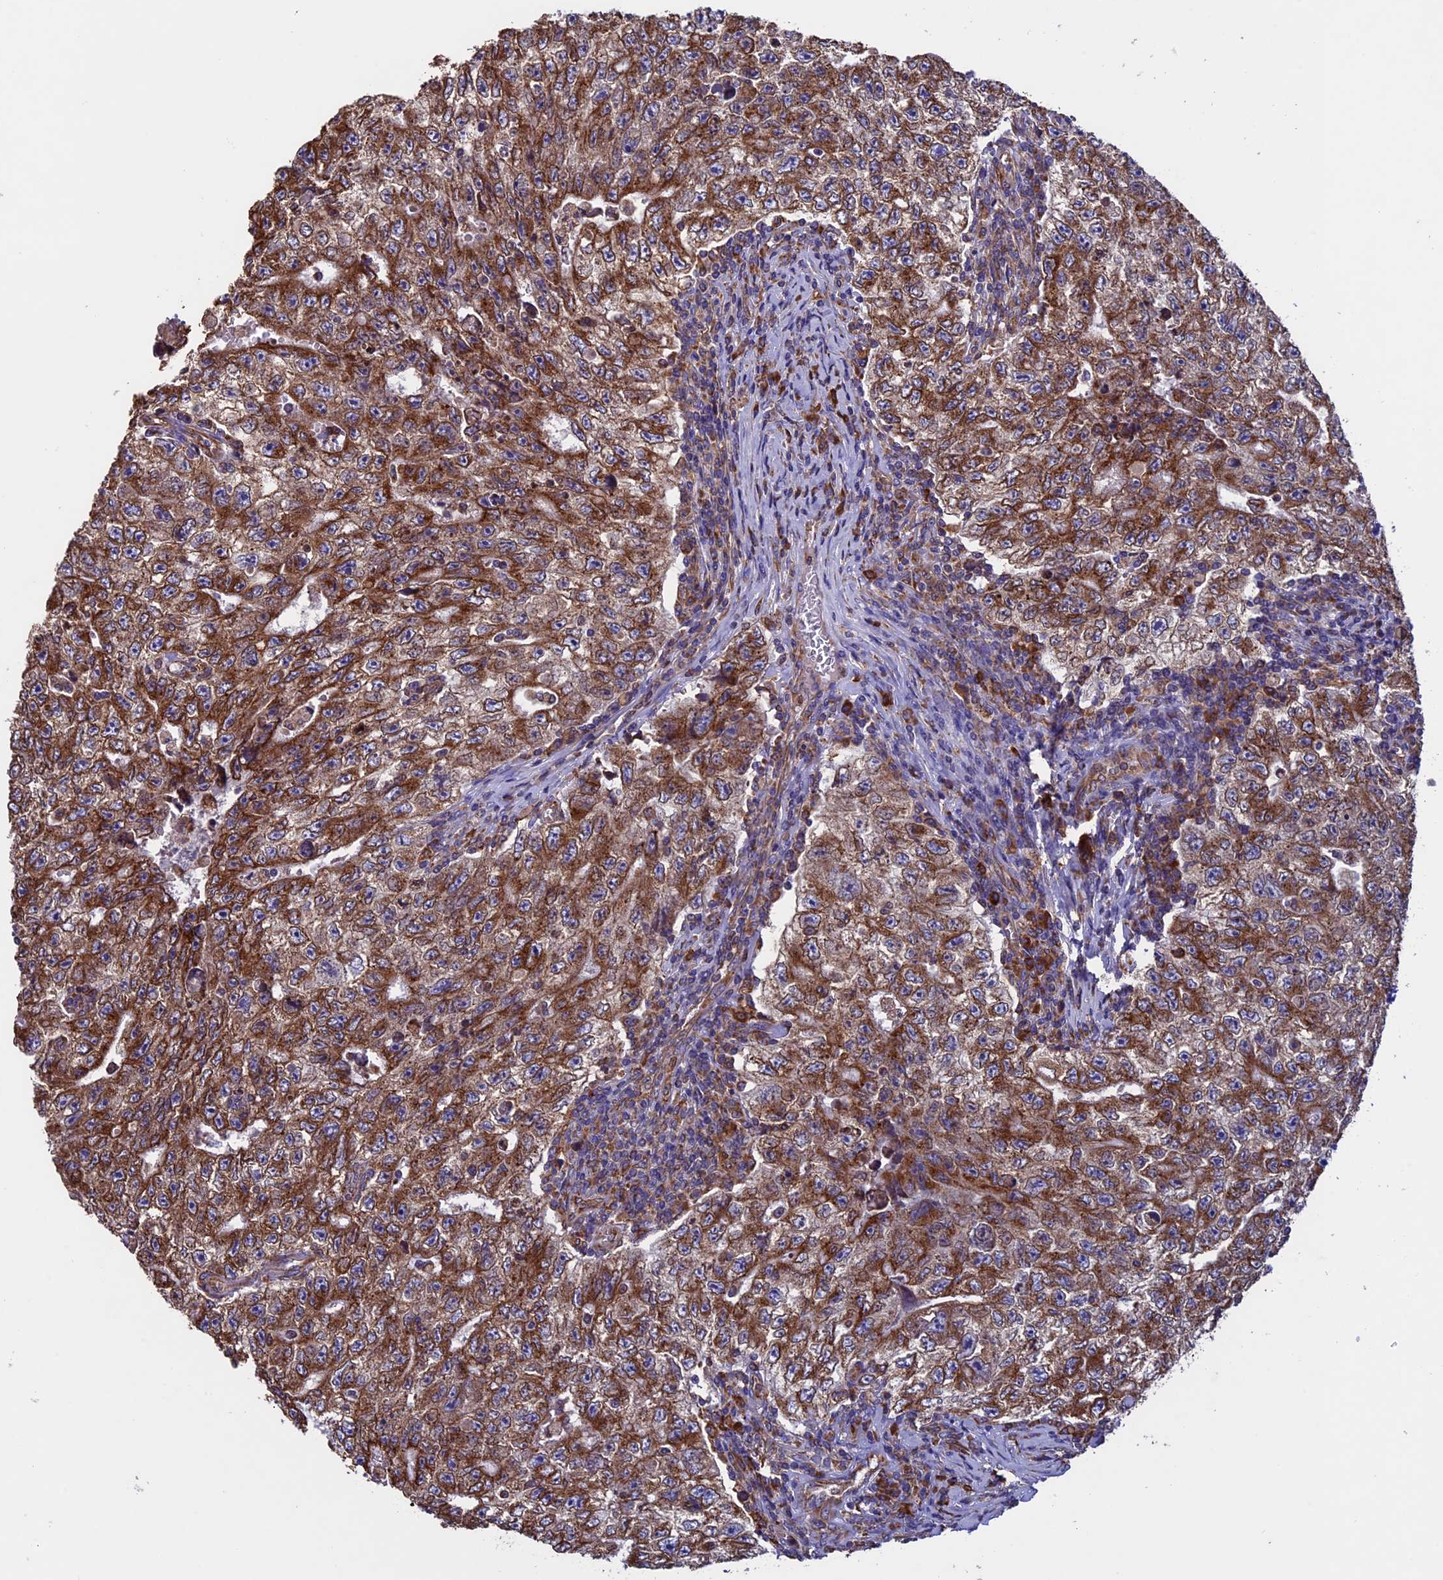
{"staining": {"intensity": "strong", "quantity": ">75%", "location": "cytoplasmic/membranous"}, "tissue": "testis cancer", "cell_type": "Tumor cells", "image_type": "cancer", "snomed": [{"axis": "morphology", "description": "Carcinoma, Embryonal, NOS"}, {"axis": "topography", "description": "Testis"}], "caption": "Immunohistochemistry (IHC) (DAB (3,3'-diaminobenzidine)) staining of testis embryonal carcinoma displays strong cytoplasmic/membranous protein expression in approximately >75% of tumor cells. Immunohistochemistry (IHC) stains the protein in brown and the nuclei are stained blue.", "gene": "BTBD3", "patient": {"sex": "male", "age": 17}}